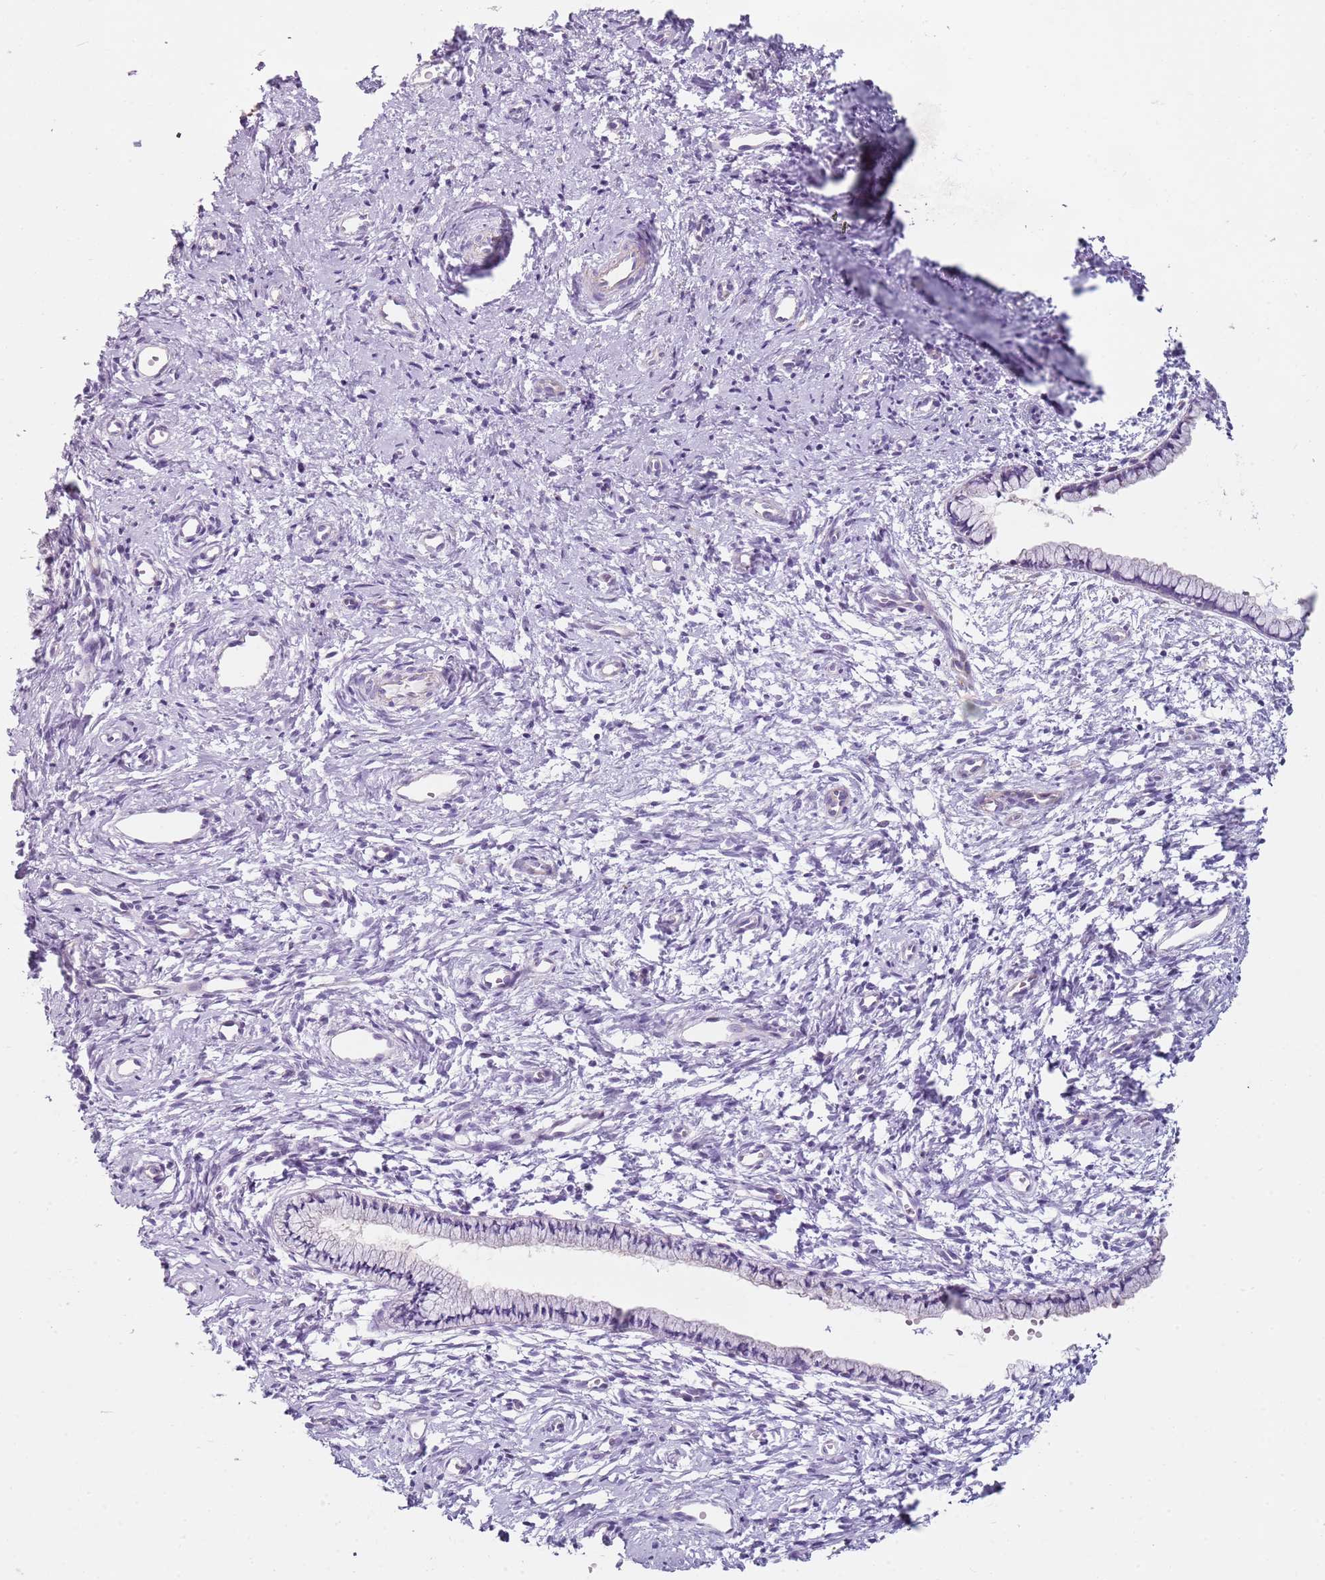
{"staining": {"intensity": "negative", "quantity": "none", "location": "none"}, "tissue": "cervix", "cell_type": "Glandular cells", "image_type": "normal", "snomed": [{"axis": "morphology", "description": "Normal tissue, NOS"}, {"axis": "topography", "description": "Cervix"}], "caption": "An image of cervix stained for a protein exhibits no brown staining in glandular cells. (Brightfield microscopy of DAB (3,3'-diaminobenzidine) IHC at high magnification).", "gene": "ALS2", "patient": {"sex": "female", "age": 57}}